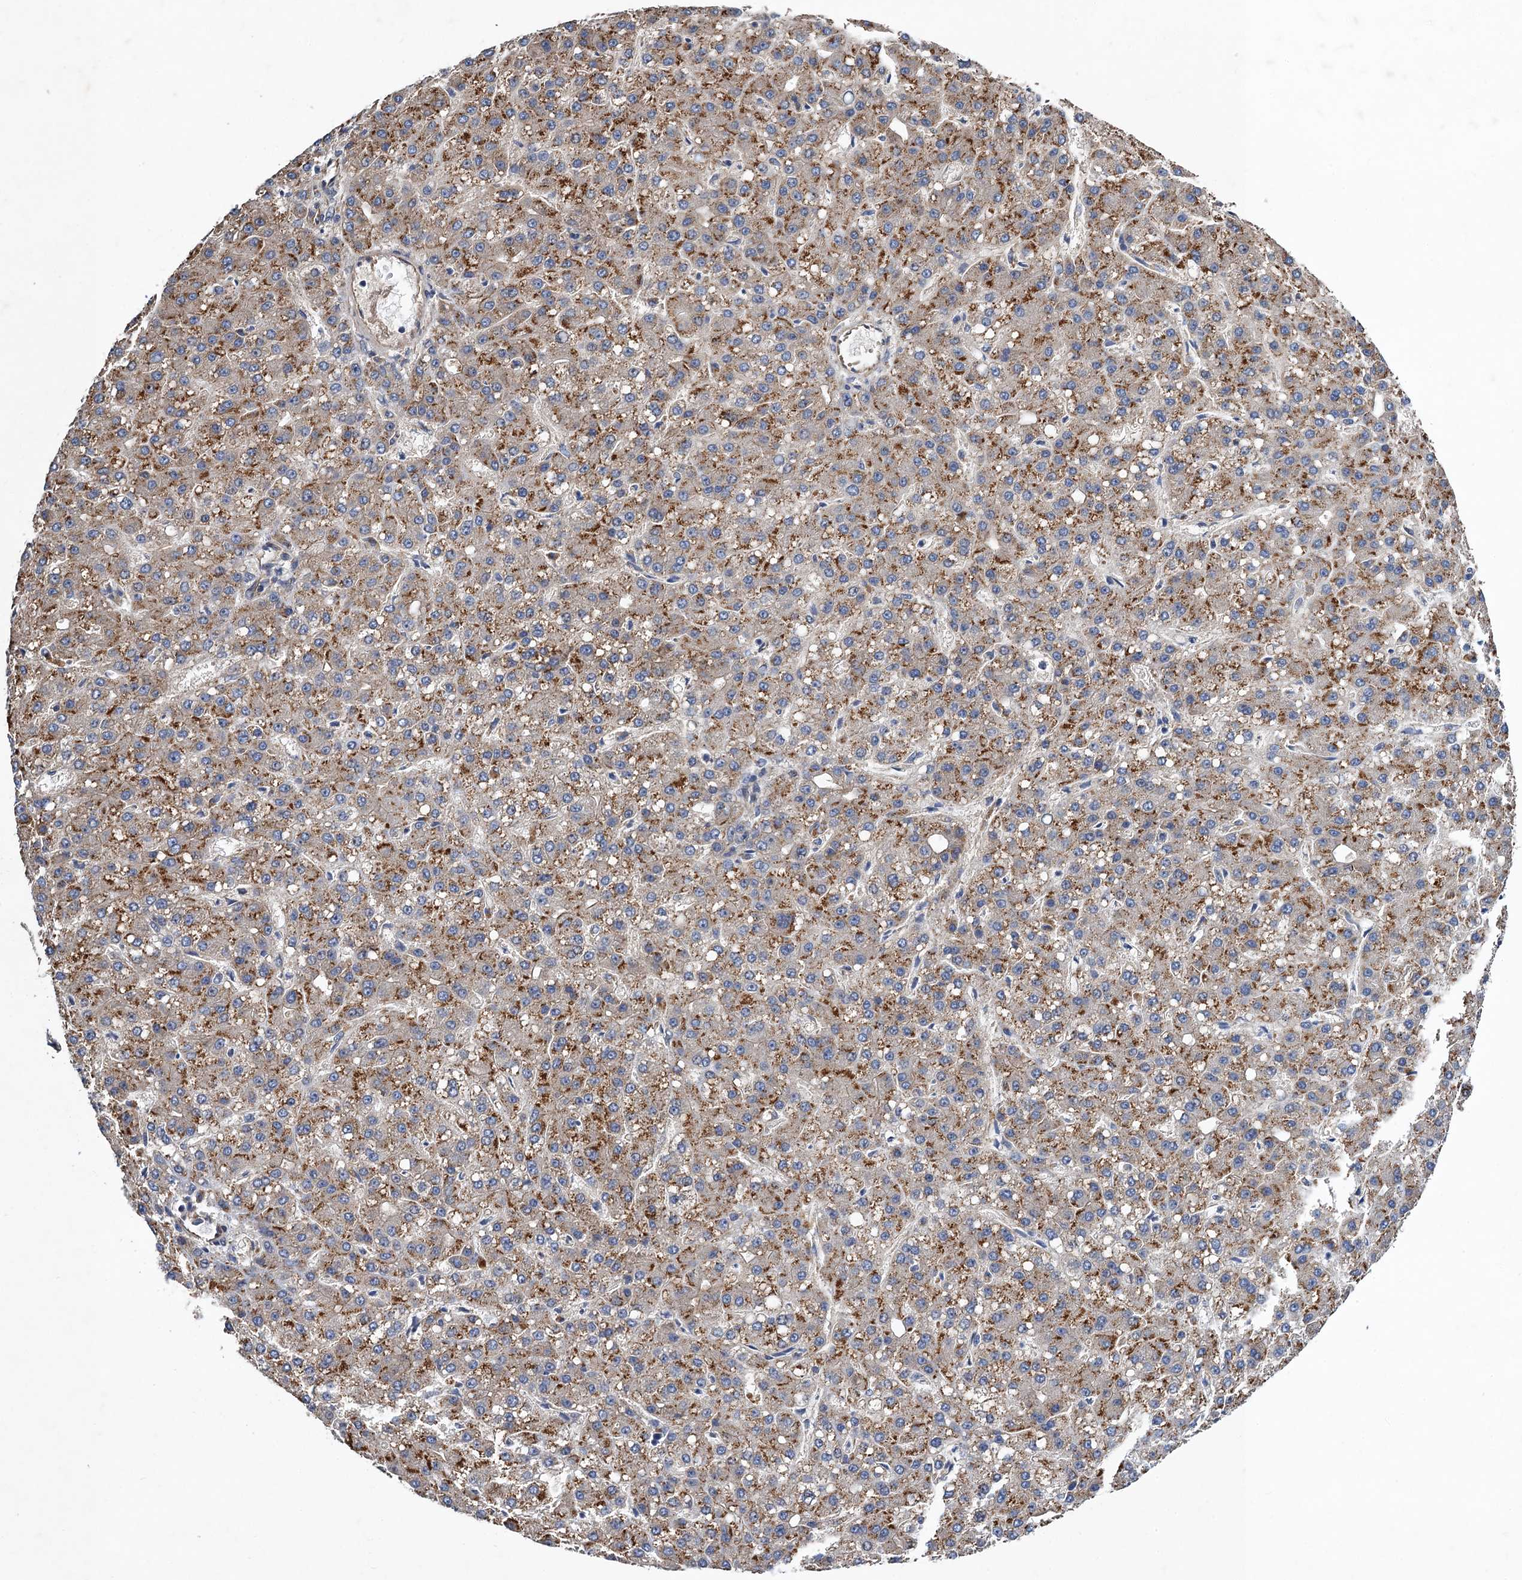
{"staining": {"intensity": "moderate", "quantity": ">75%", "location": "cytoplasmic/membranous"}, "tissue": "liver cancer", "cell_type": "Tumor cells", "image_type": "cancer", "snomed": [{"axis": "morphology", "description": "Carcinoma, Hepatocellular, NOS"}, {"axis": "topography", "description": "Liver"}], "caption": "A micrograph showing moderate cytoplasmic/membranous expression in approximately >75% of tumor cells in liver cancer (hepatocellular carcinoma), as visualized by brown immunohistochemical staining.", "gene": "PJA2", "patient": {"sex": "male", "age": 67}}